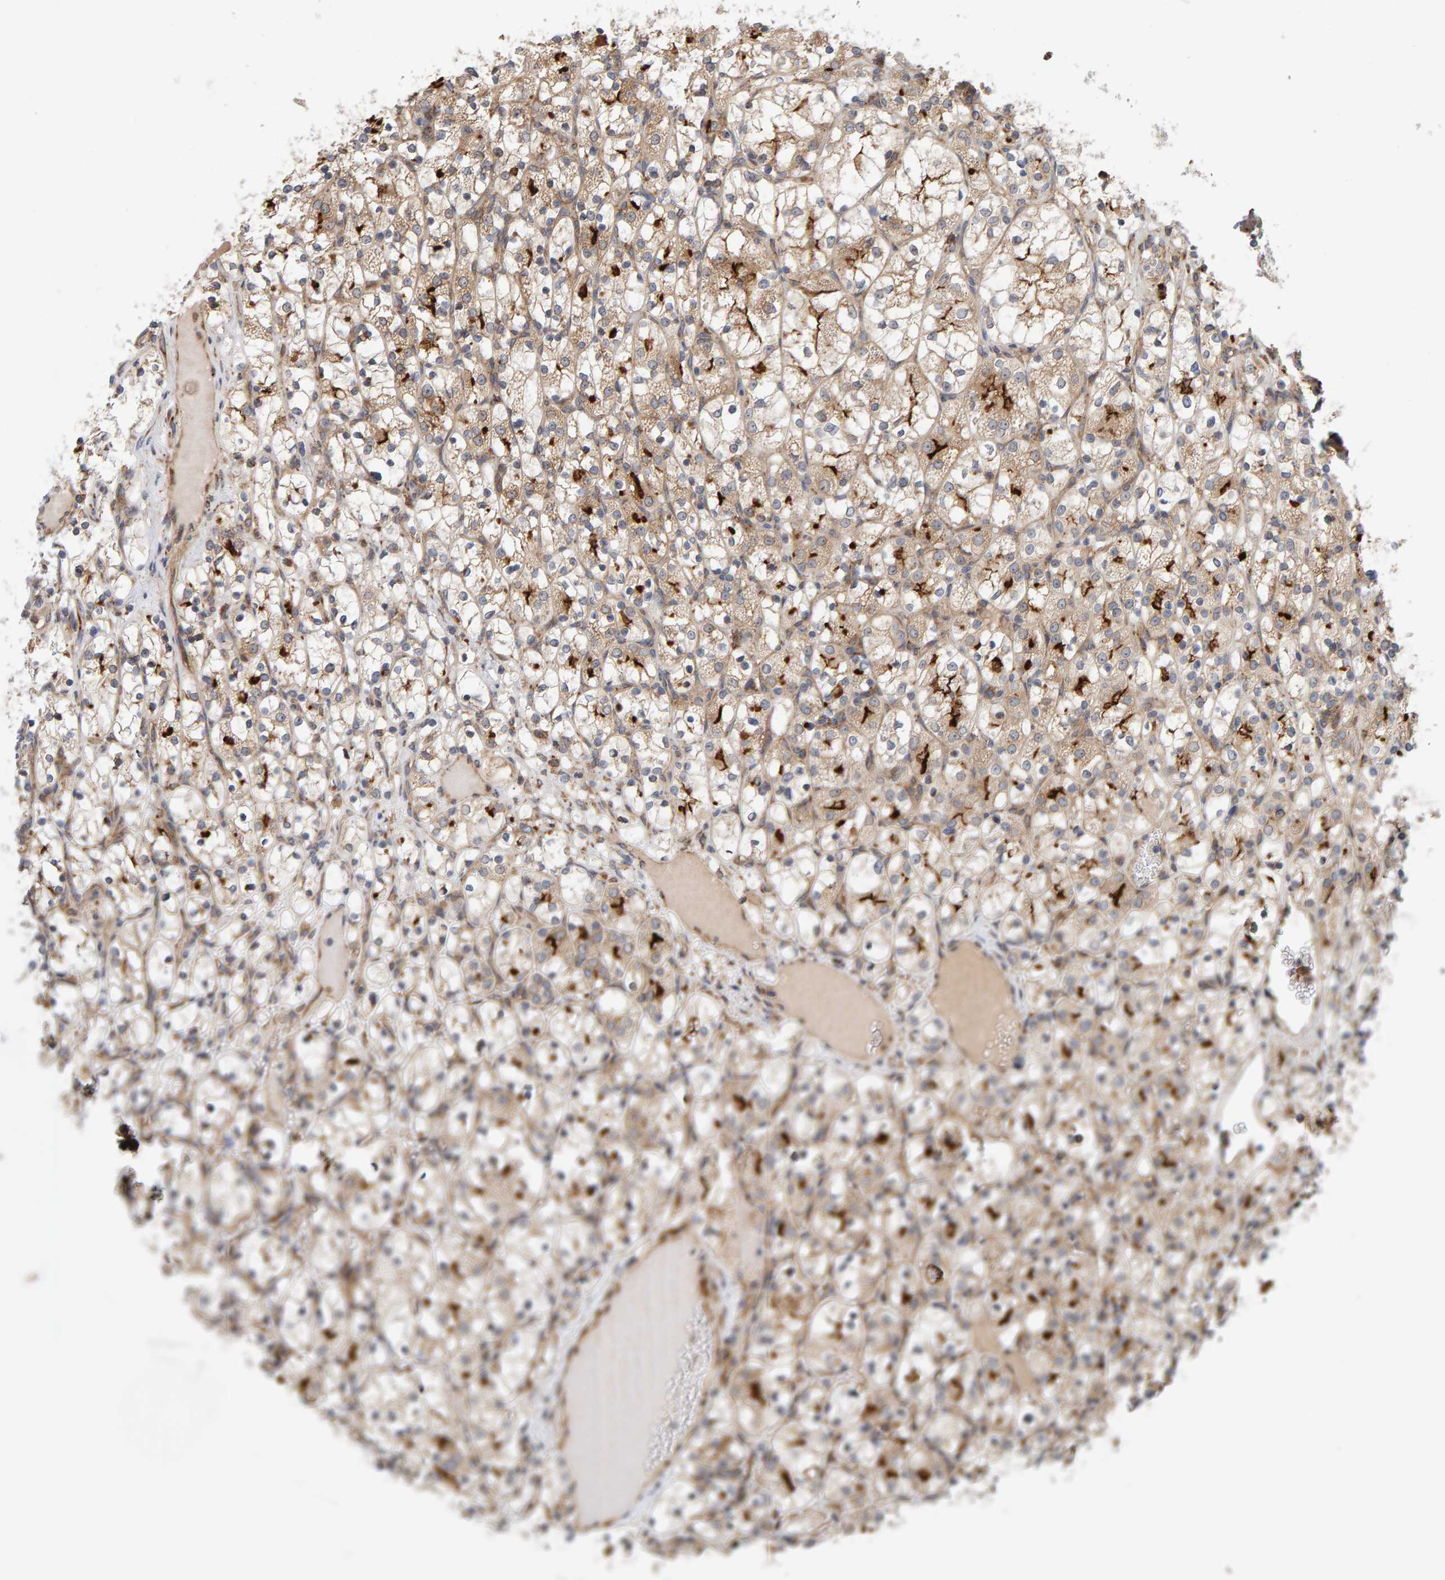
{"staining": {"intensity": "moderate", "quantity": ">75%", "location": "cytoplasmic/membranous"}, "tissue": "renal cancer", "cell_type": "Tumor cells", "image_type": "cancer", "snomed": [{"axis": "morphology", "description": "Adenocarcinoma, NOS"}, {"axis": "topography", "description": "Kidney"}], "caption": "Protein analysis of renal adenocarcinoma tissue demonstrates moderate cytoplasmic/membranous staining in about >75% of tumor cells. The staining was performed using DAB (3,3'-diaminobenzidine) to visualize the protein expression in brown, while the nuclei were stained in blue with hematoxylin (Magnification: 20x).", "gene": "BAIAP2", "patient": {"sex": "female", "age": 69}}